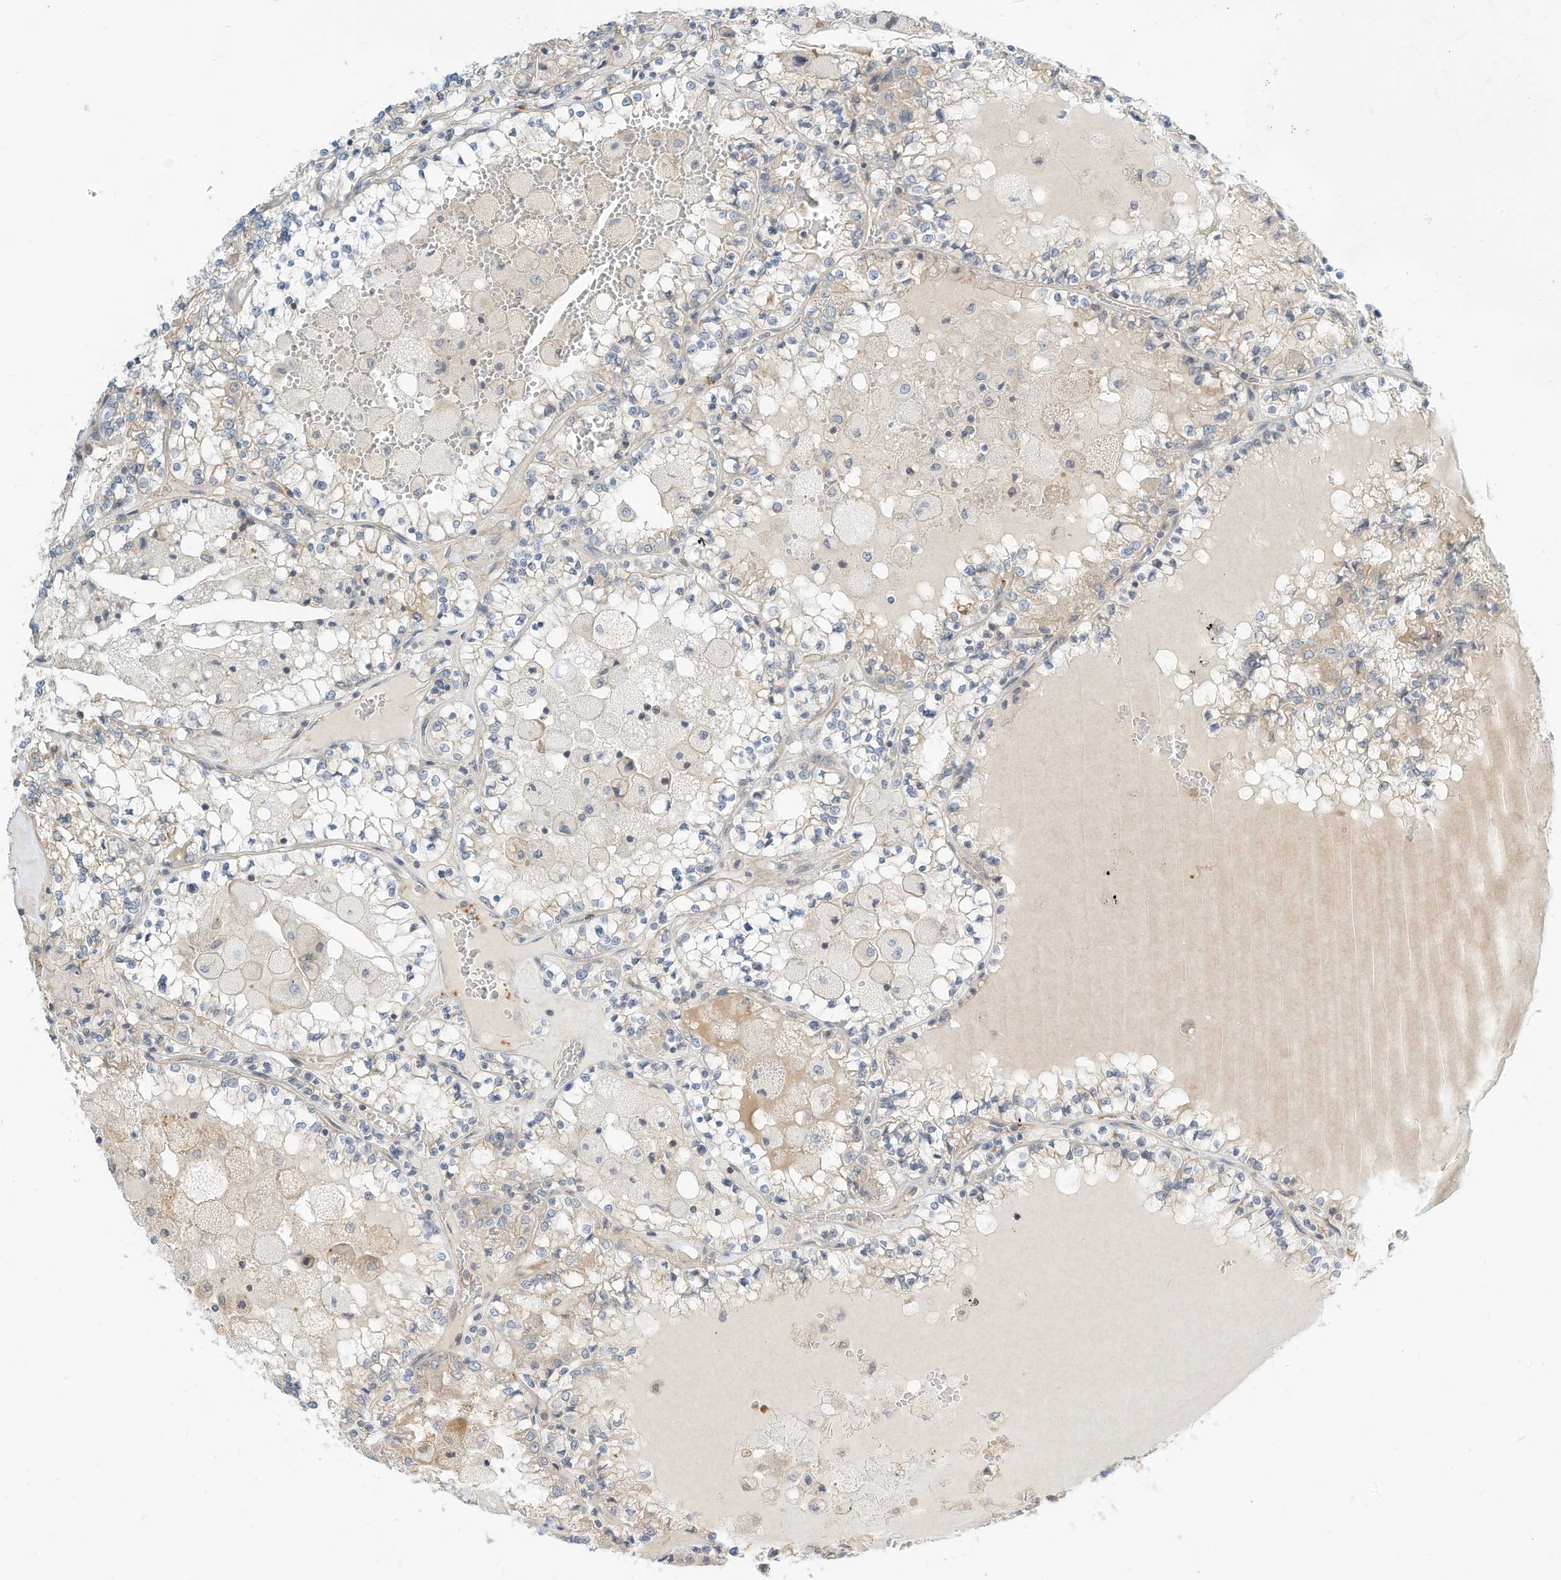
{"staining": {"intensity": "negative", "quantity": "none", "location": "none"}, "tissue": "renal cancer", "cell_type": "Tumor cells", "image_type": "cancer", "snomed": [{"axis": "morphology", "description": "Adenocarcinoma, NOS"}, {"axis": "topography", "description": "Kidney"}], "caption": "IHC of human renal cancer reveals no expression in tumor cells. (IHC, brightfield microscopy, high magnification).", "gene": "OFD1", "patient": {"sex": "female", "age": 56}}